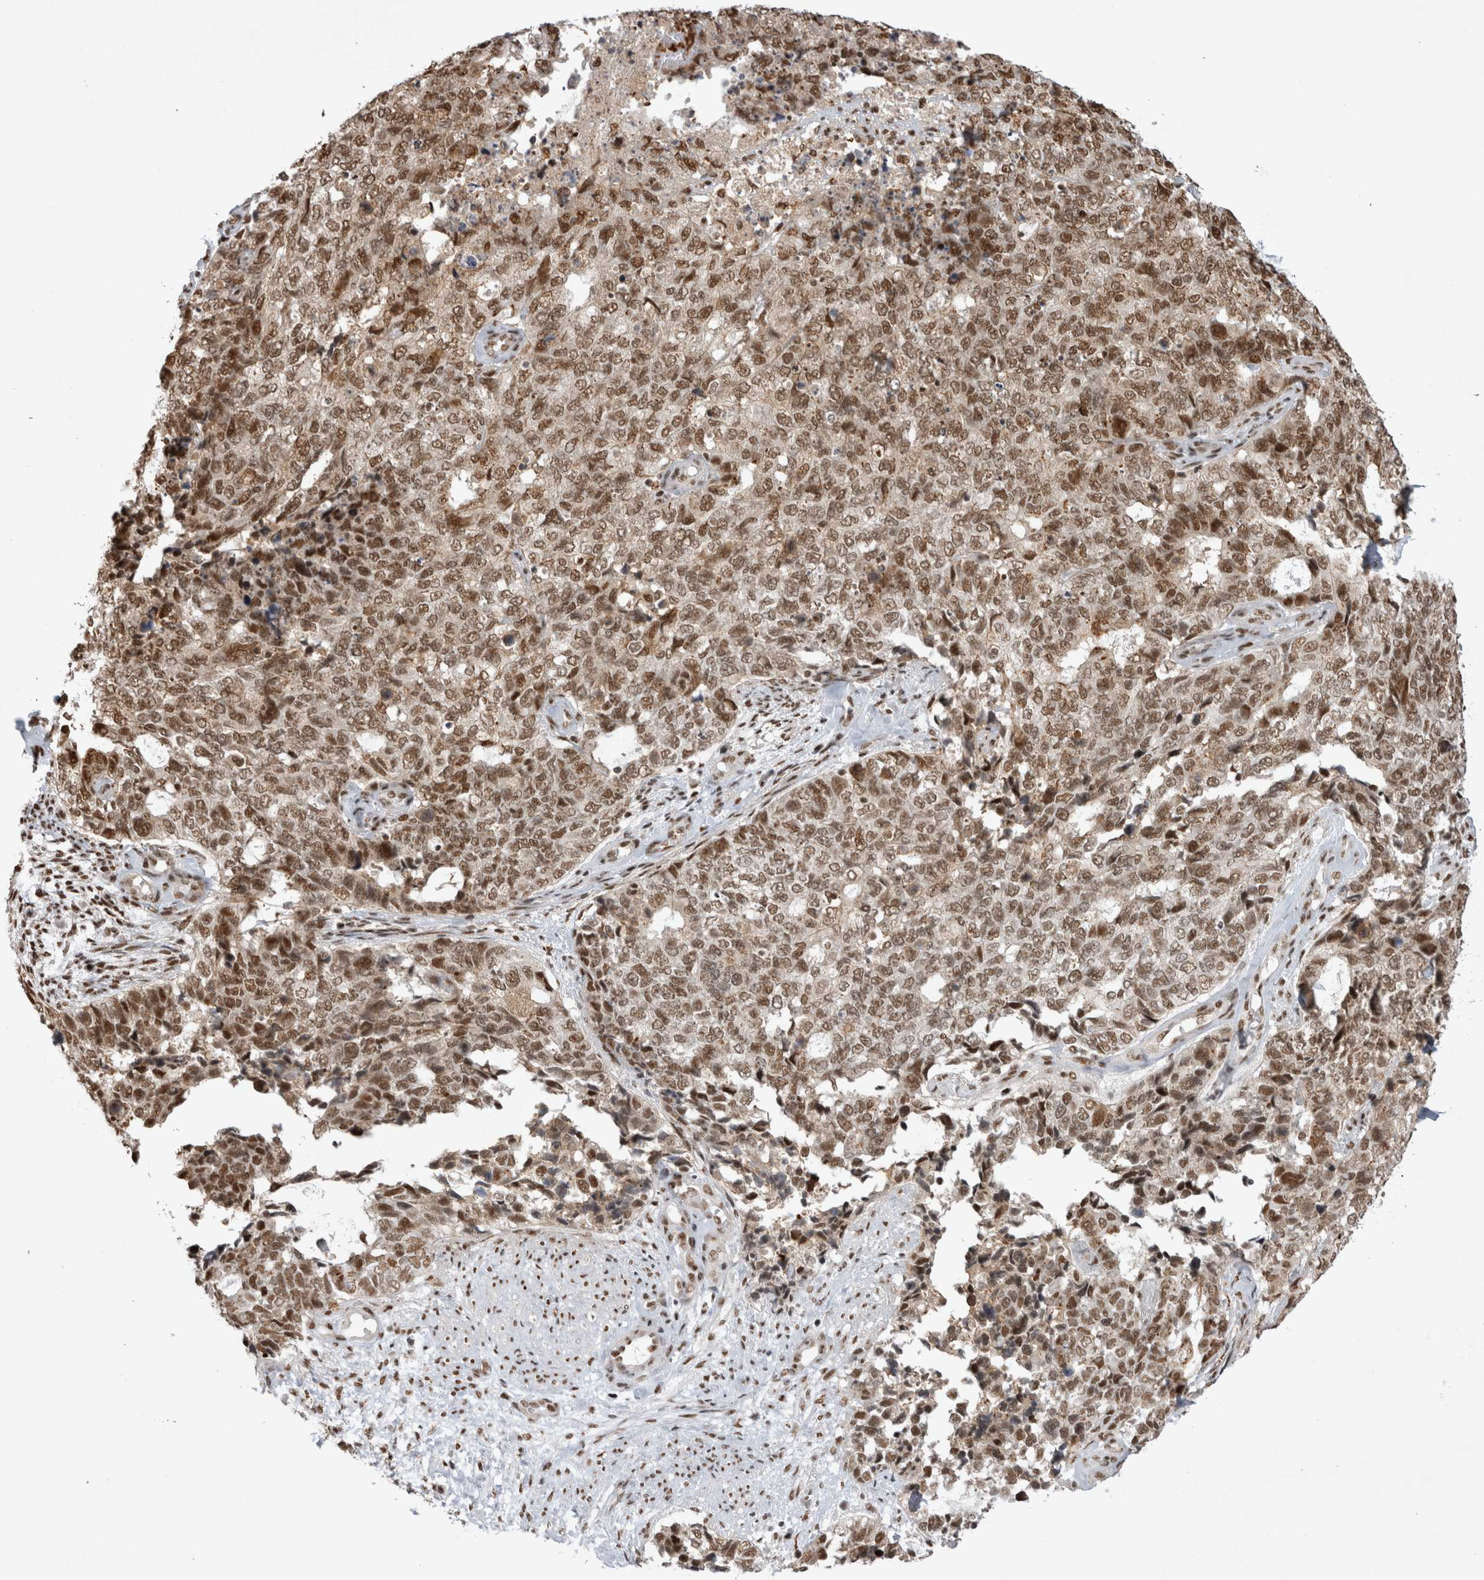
{"staining": {"intensity": "moderate", "quantity": ">75%", "location": "nuclear"}, "tissue": "cervical cancer", "cell_type": "Tumor cells", "image_type": "cancer", "snomed": [{"axis": "morphology", "description": "Squamous cell carcinoma, NOS"}, {"axis": "topography", "description": "Cervix"}], "caption": "This photomicrograph reveals cervical cancer (squamous cell carcinoma) stained with immunohistochemistry to label a protein in brown. The nuclear of tumor cells show moderate positivity for the protein. Nuclei are counter-stained blue.", "gene": "EYA2", "patient": {"sex": "female", "age": 63}}